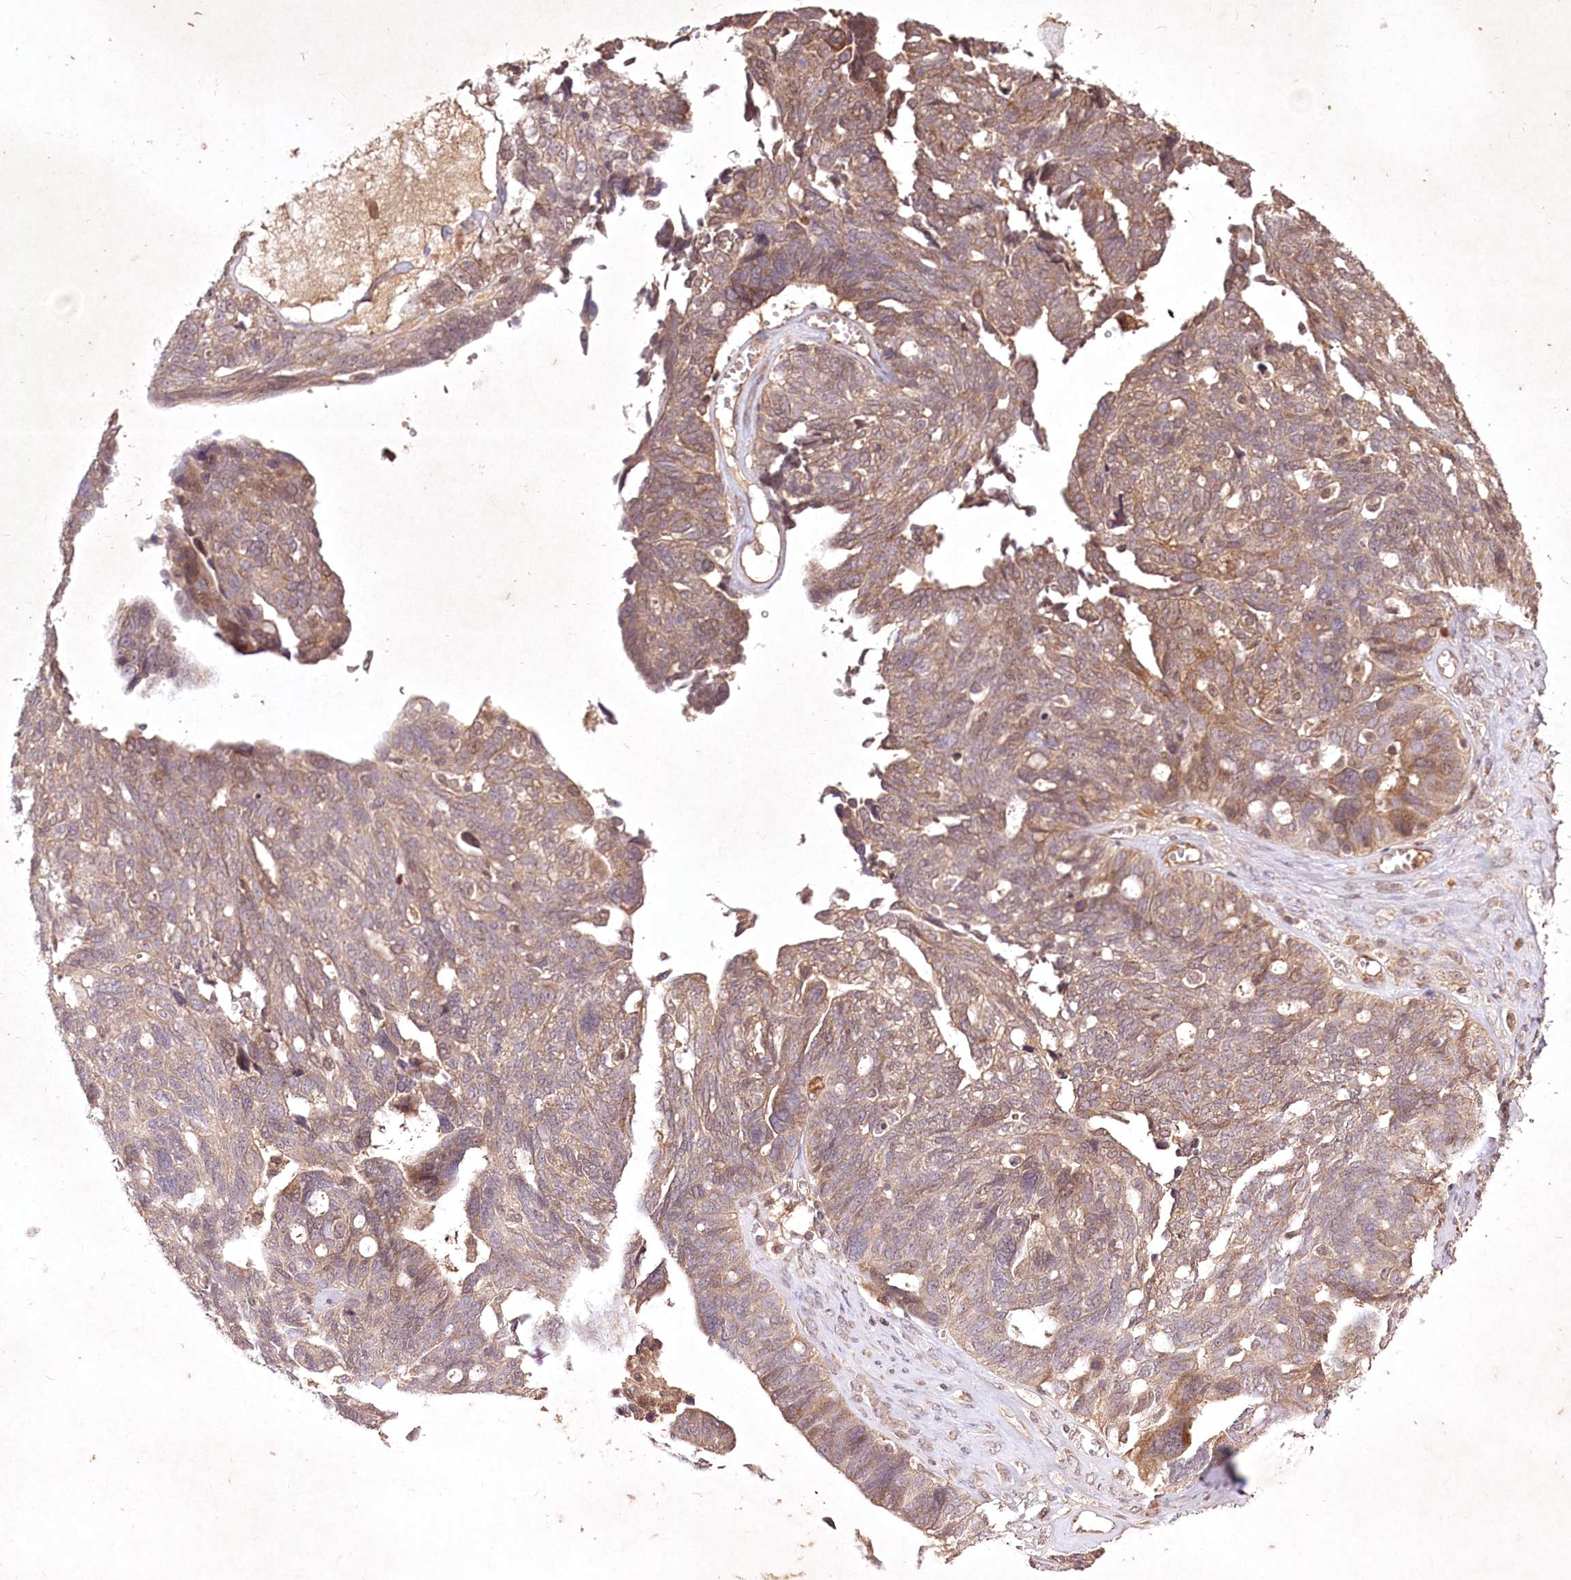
{"staining": {"intensity": "moderate", "quantity": ">75%", "location": "cytoplasmic/membranous"}, "tissue": "ovarian cancer", "cell_type": "Tumor cells", "image_type": "cancer", "snomed": [{"axis": "morphology", "description": "Cystadenocarcinoma, serous, NOS"}, {"axis": "topography", "description": "Ovary"}], "caption": "There is medium levels of moderate cytoplasmic/membranous staining in tumor cells of serous cystadenocarcinoma (ovarian), as demonstrated by immunohistochemical staining (brown color).", "gene": "IRAK1BP1", "patient": {"sex": "female", "age": 79}}